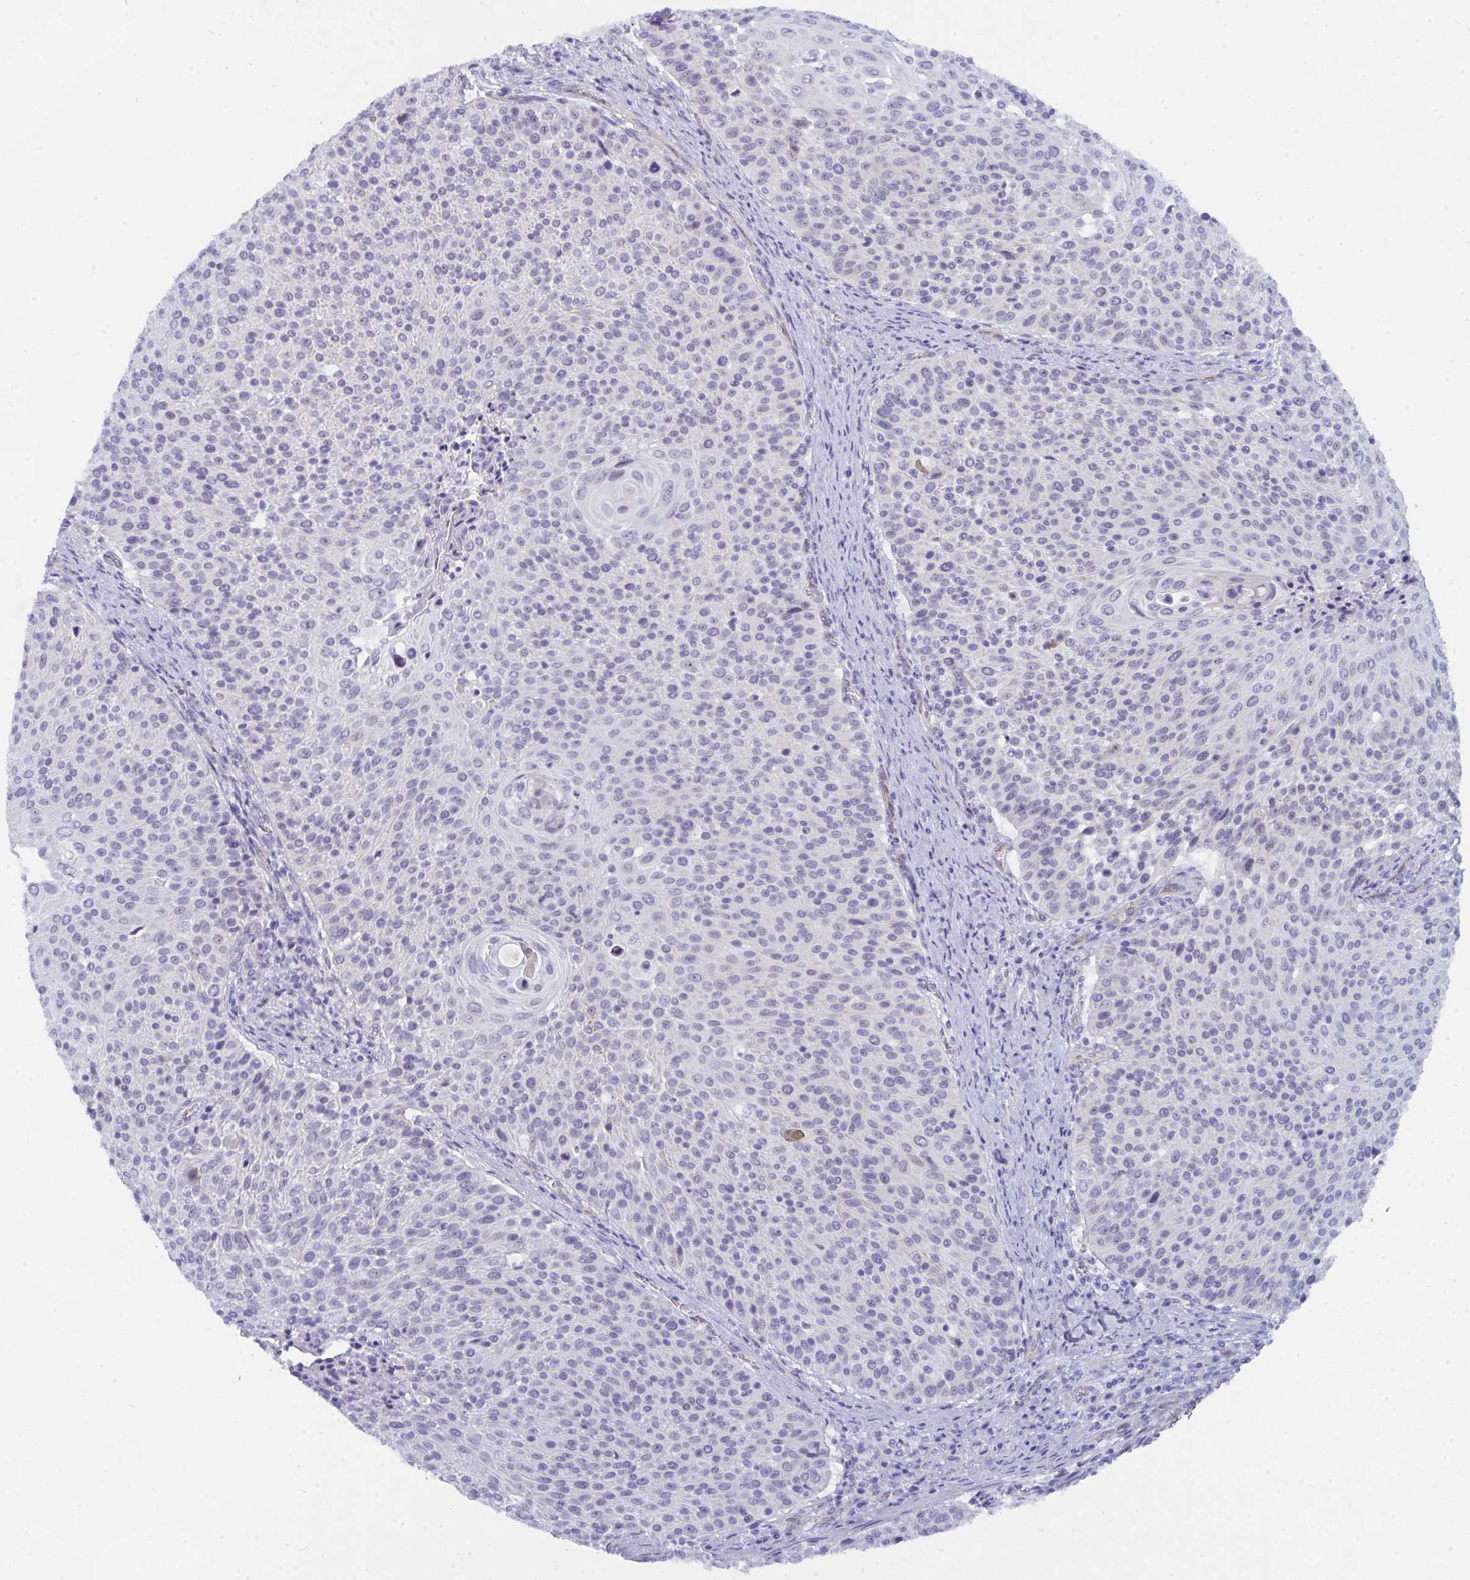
{"staining": {"intensity": "negative", "quantity": "none", "location": "none"}, "tissue": "cervical cancer", "cell_type": "Tumor cells", "image_type": "cancer", "snomed": [{"axis": "morphology", "description": "Squamous cell carcinoma, NOS"}, {"axis": "topography", "description": "Cervix"}], "caption": "Immunohistochemistry (IHC) micrograph of neoplastic tissue: cervical cancer stained with DAB (3,3'-diaminobenzidine) demonstrates no significant protein staining in tumor cells.", "gene": "NFXL1", "patient": {"sex": "female", "age": 46}}